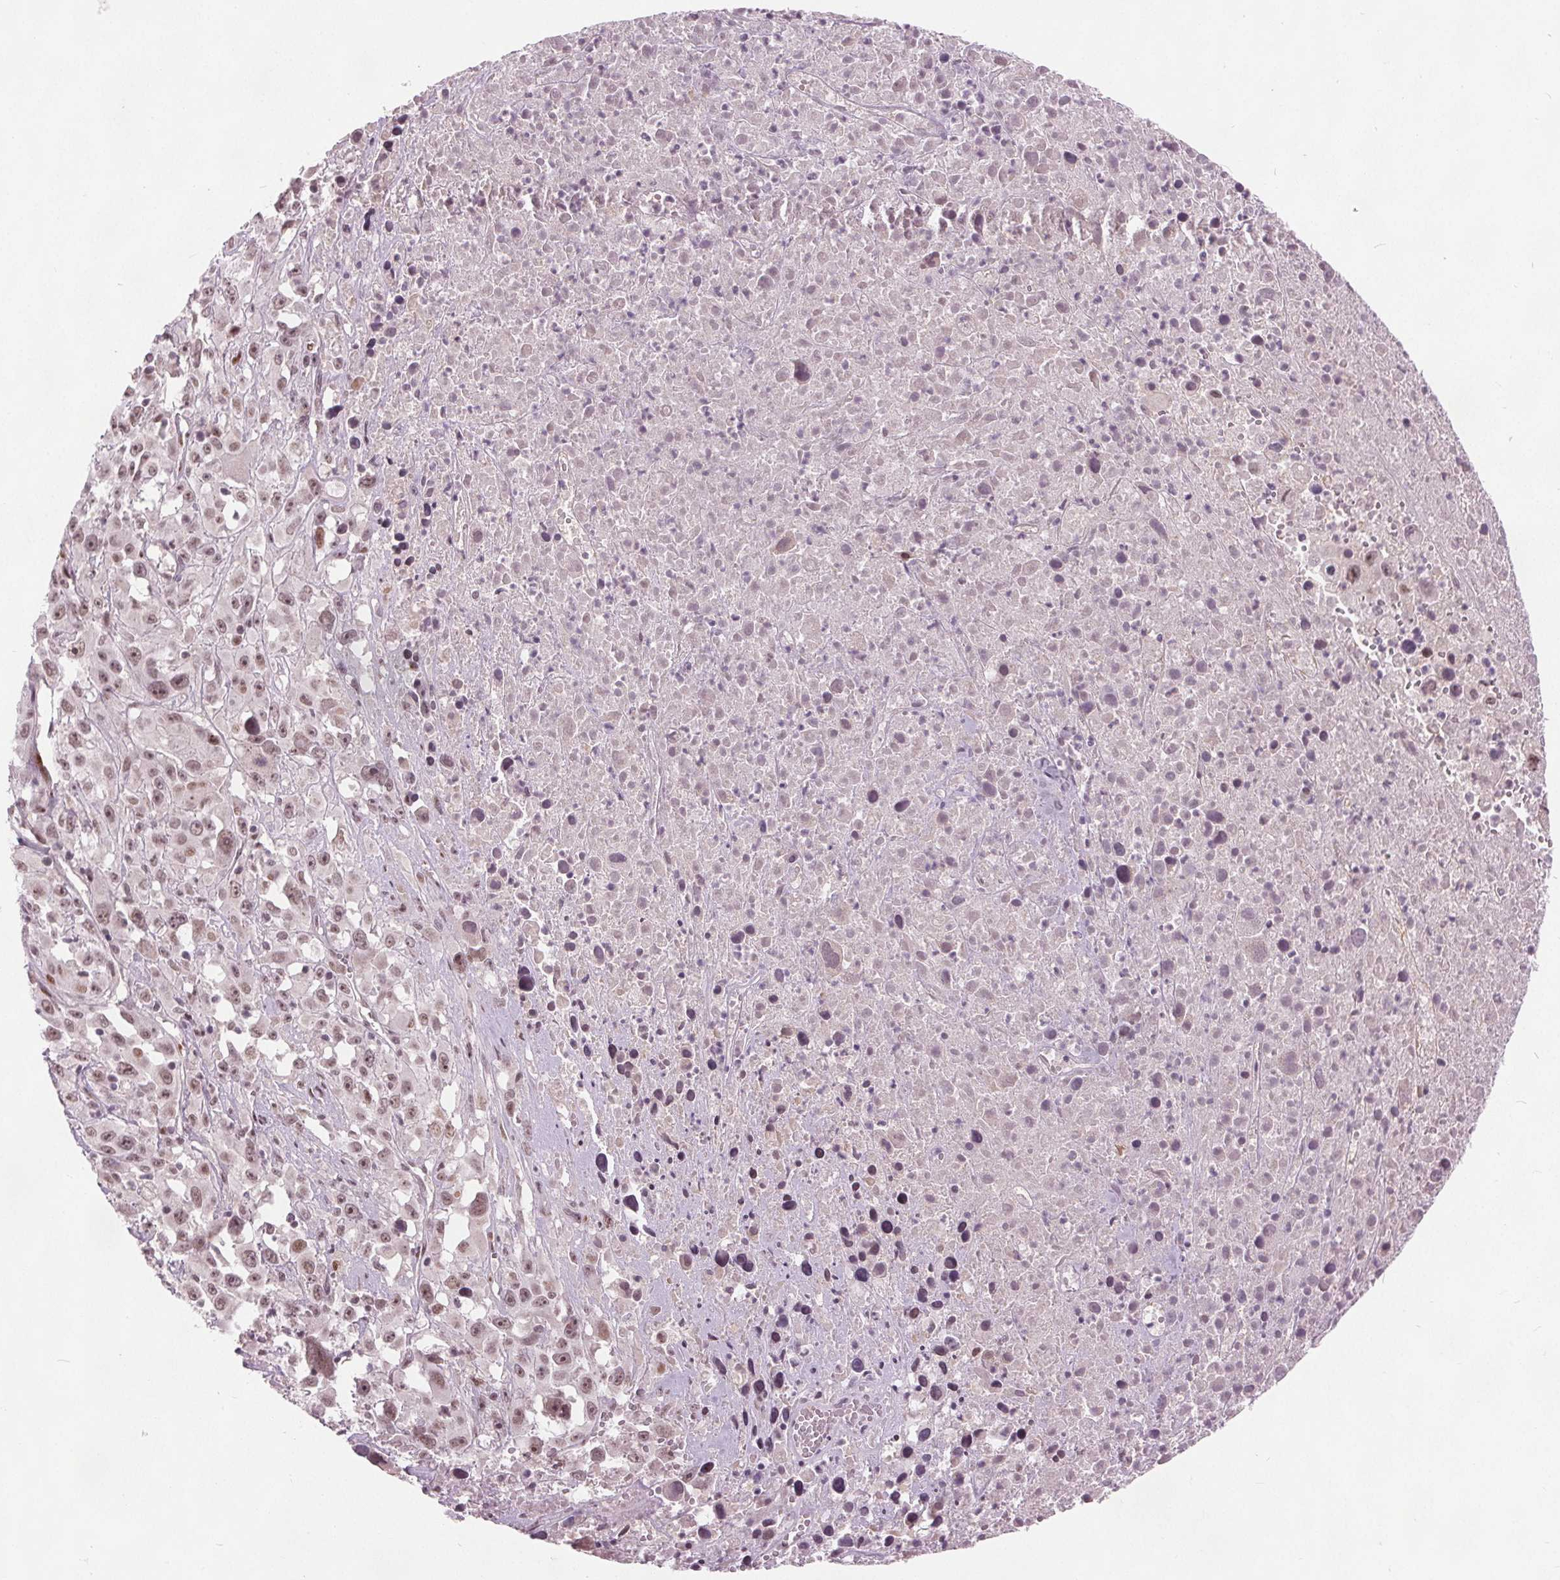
{"staining": {"intensity": "moderate", "quantity": ">75%", "location": "nuclear"}, "tissue": "melanoma", "cell_type": "Tumor cells", "image_type": "cancer", "snomed": [{"axis": "morphology", "description": "Malignant melanoma, Metastatic site"}, {"axis": "topography", "description": "Soft tissue"}], "caption": "Brown immunohistochemical staining in human melanoma exhibits moderate nuclear expression in approximately >75% of tumor cells. The staining was performed using DAB to visualize the protein expression in brown, while the nuclei were stained in blue with hematoxylin (Magnification: 20x).", "gene": "TTC34", "patient": {"sex": "male", "age": 50}}